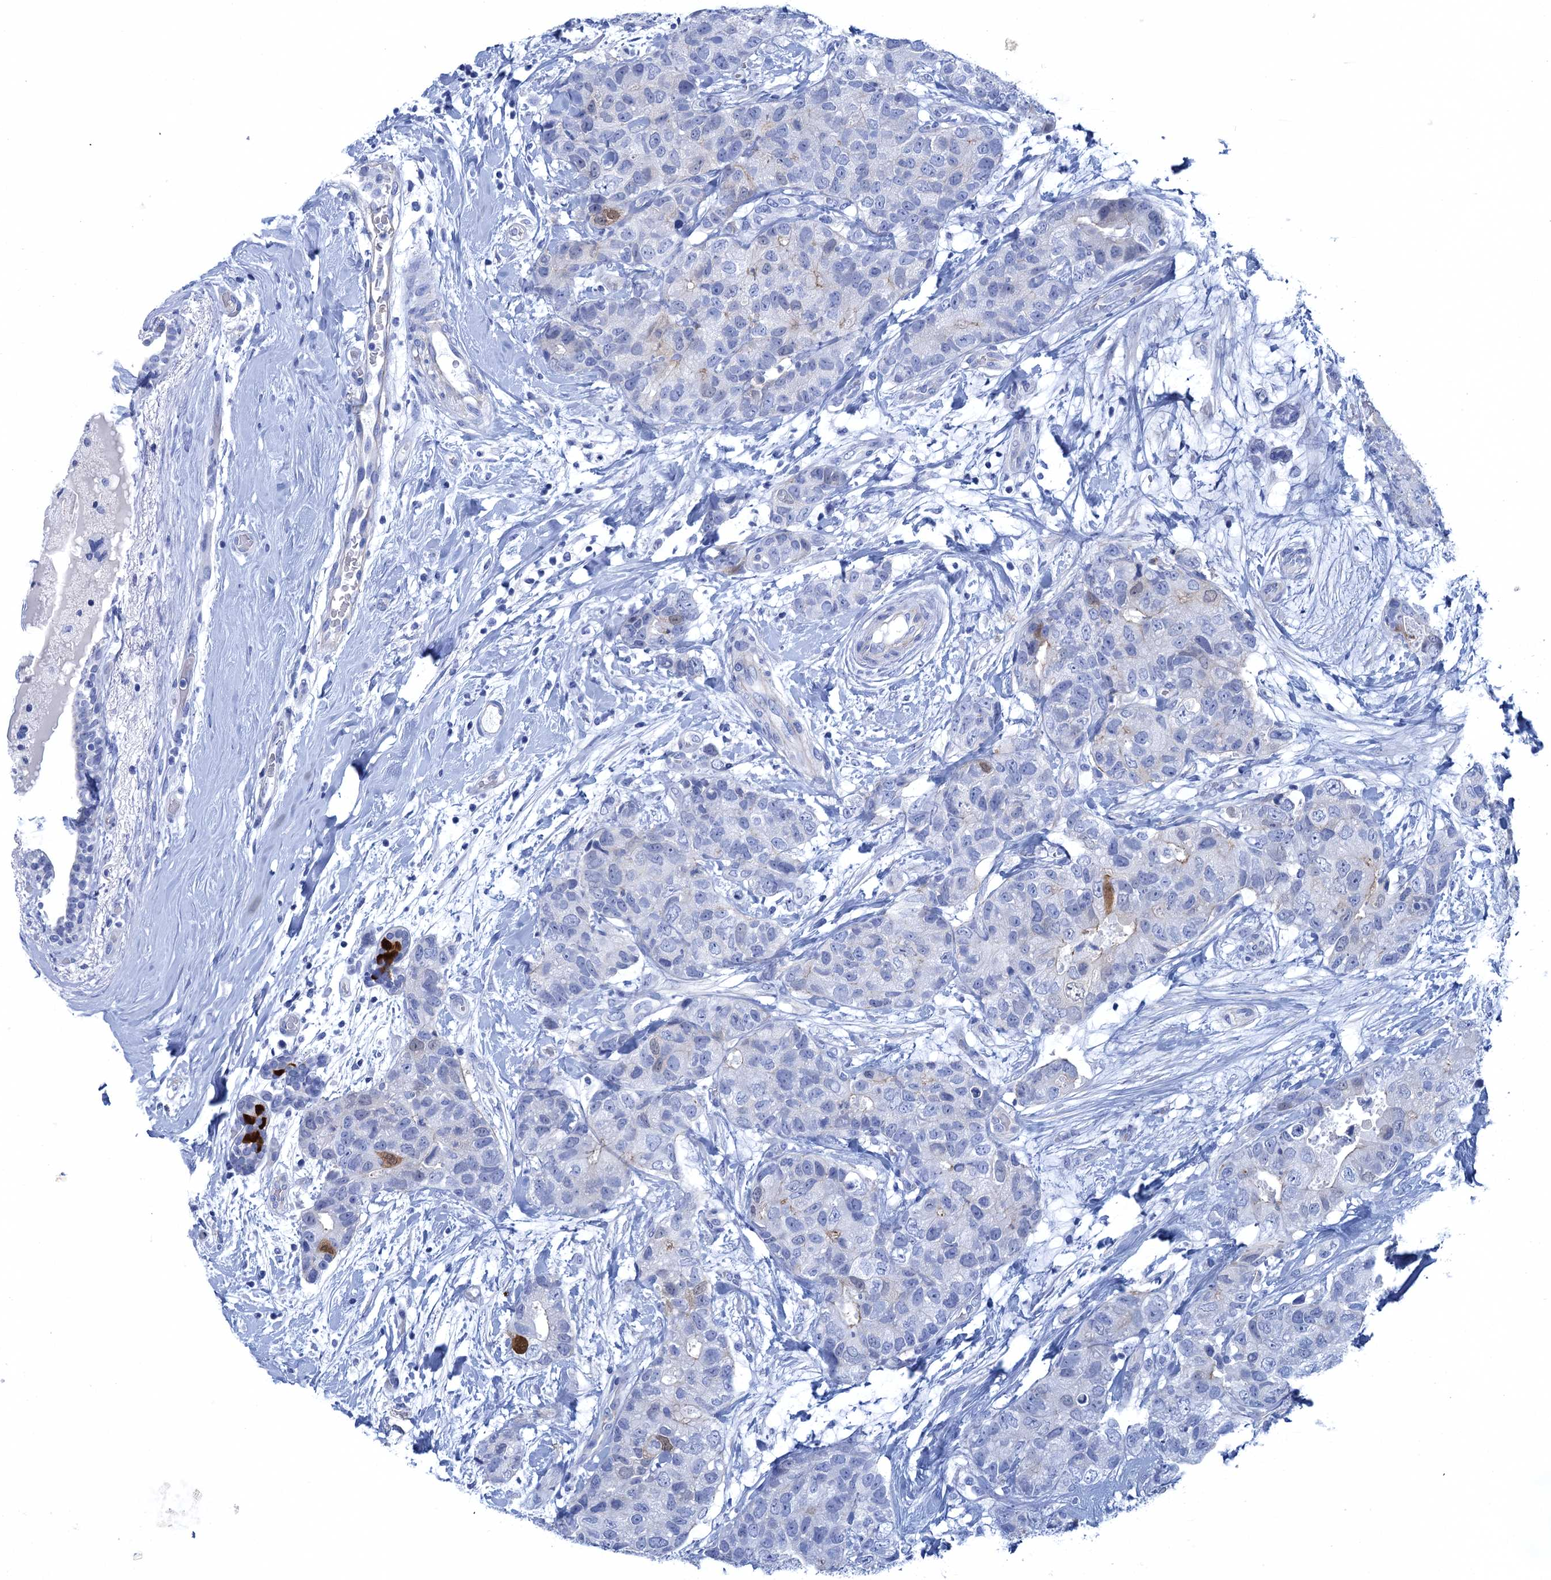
{"staining": {"intensity": "negative", "quantity": "none", "location": "none"}, "tissue": "breast cancer", "cell_type": "Tumor cells", "image_type": "cancer", "snomed": [{"axis": "morphology", "description": "Duct carcinoma"}, {"axis": "topography", "description": "Breast"}], "caption": "There is no significant staining in tumor cells of breast cancer.", "gene": "CALML5", "patient": {"sex": "female", "age": 62}}